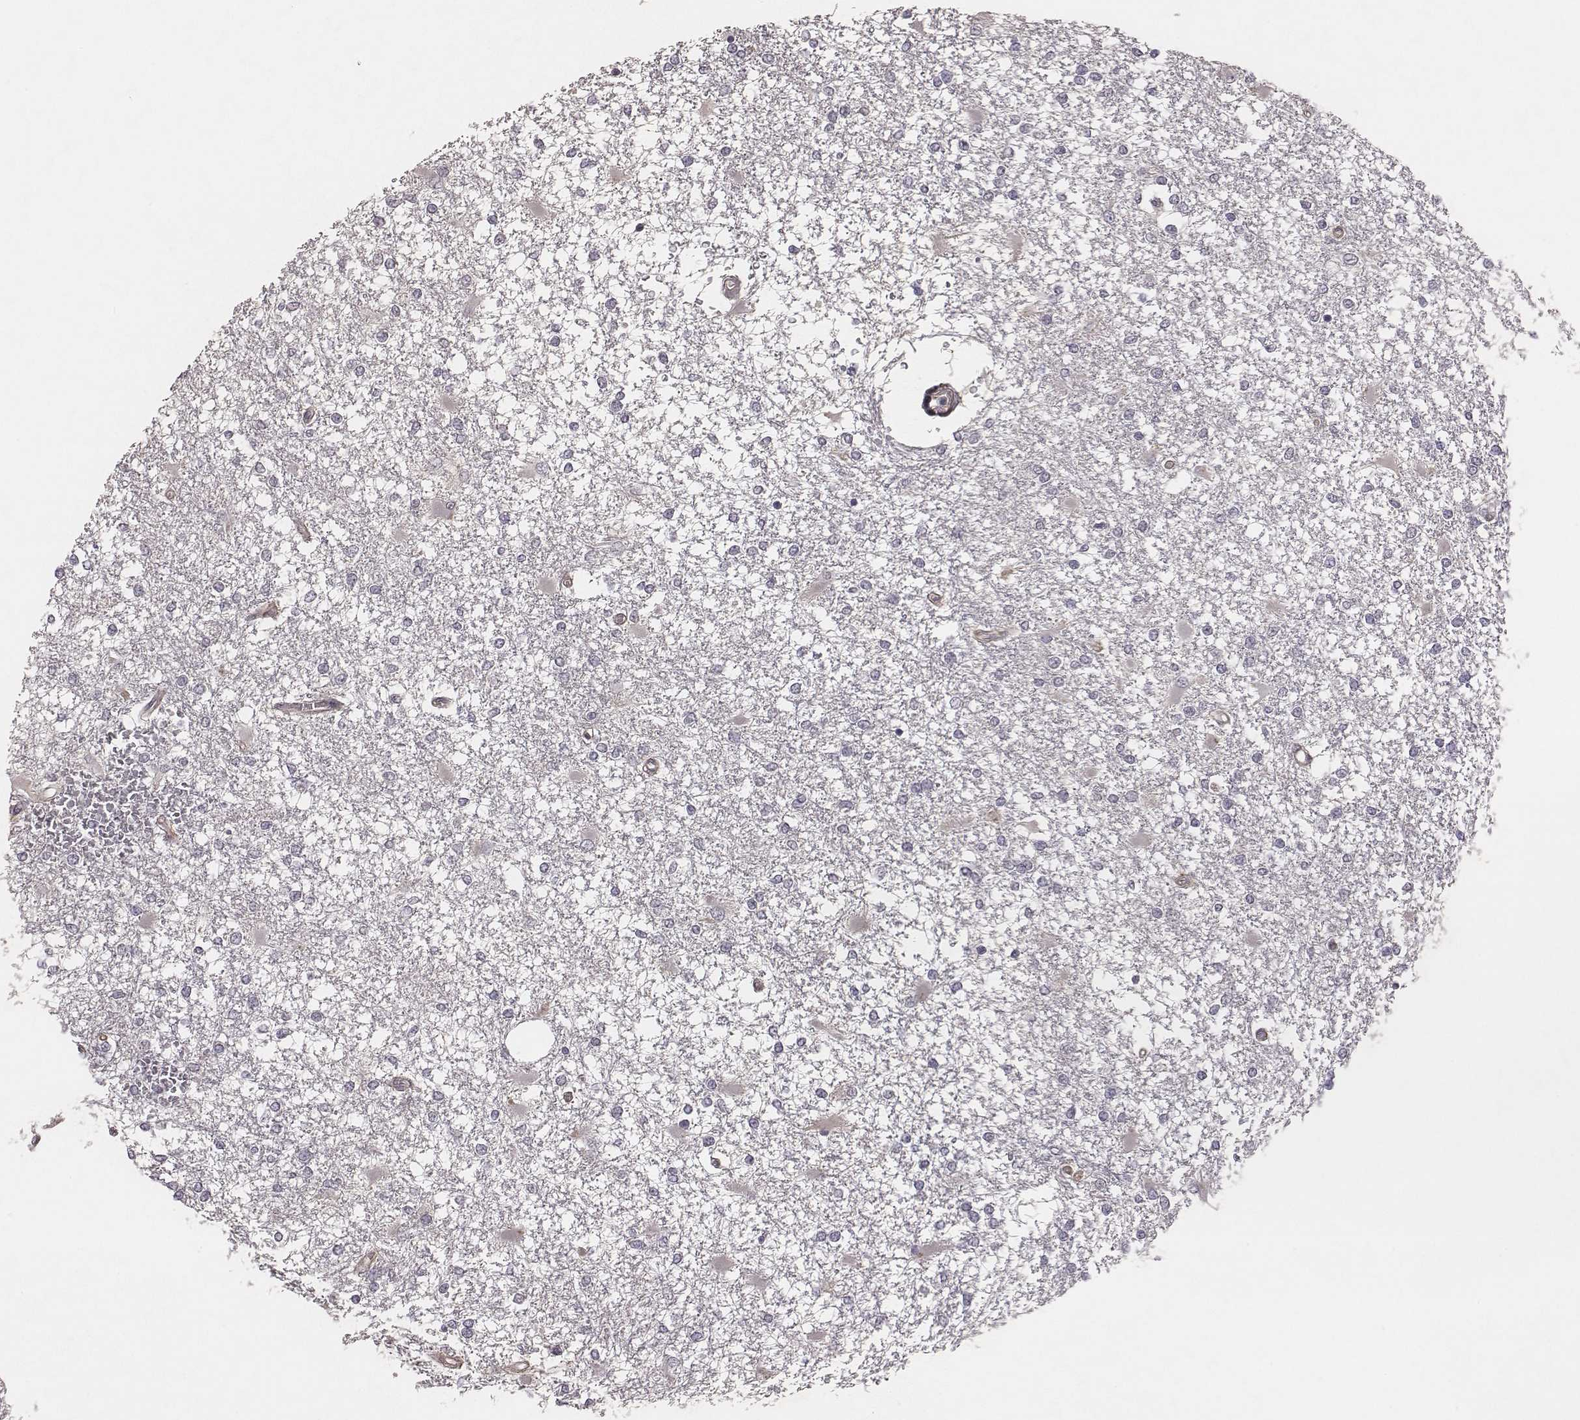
{"staining": {"intensity": "negative", "quantity": "none", "location": "none"}, "tissue": "glioma", "cell_type": "Tumor cells", "image_type": "cancer", "snomed": [{"axis": "morphology", "description": "Glioma, malignant, High grade"}, {"axis": "topography", "description": "Cerebral cortex"}], "caption": "Tumor cells show no significant protein expression in glioma.", "gene": "SCARF1", "patient": {"sex": "male", "age": 79}}